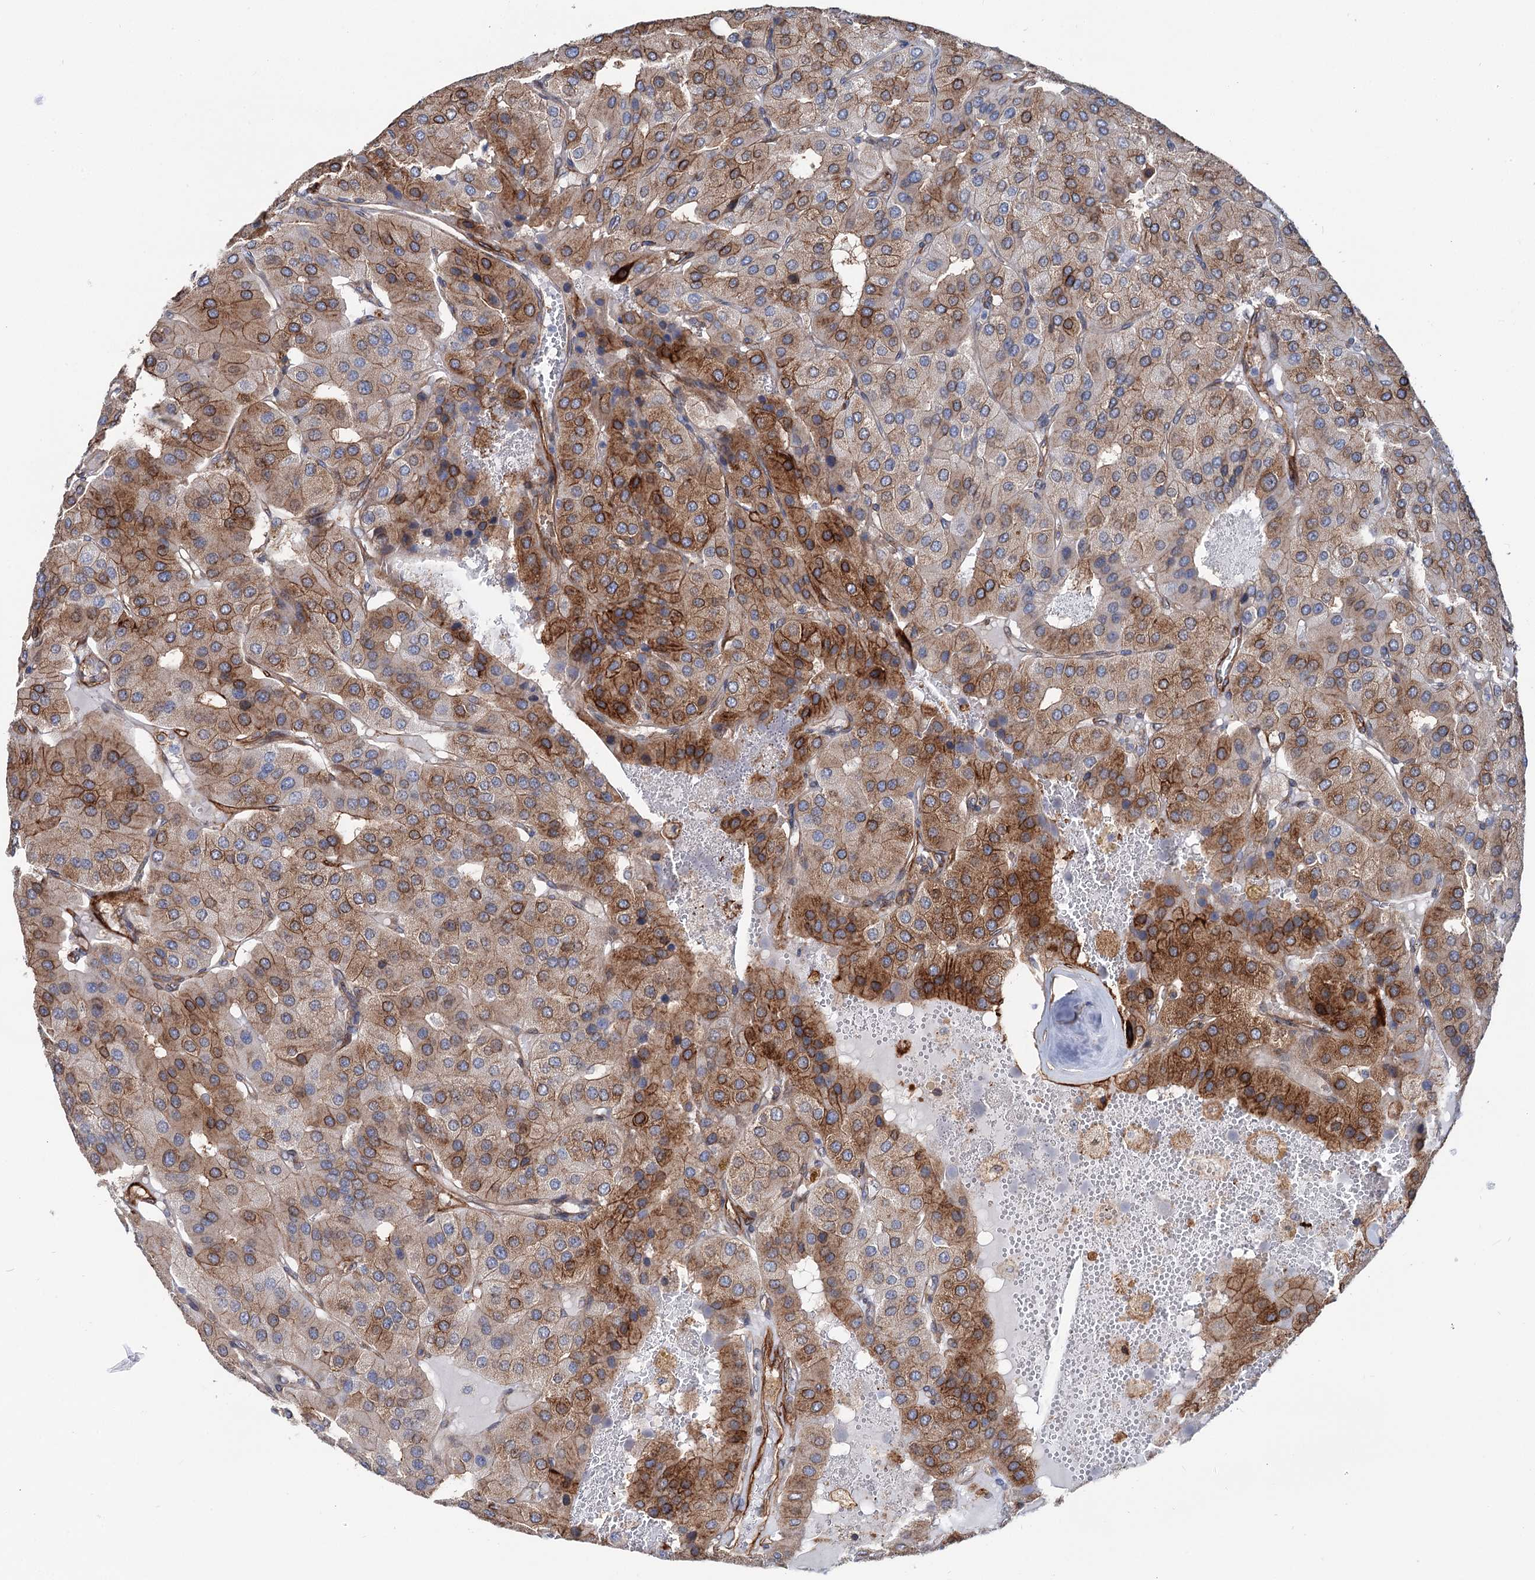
{"staining": {"intensity": "moderate", "quantity": ">75%", "location": "cytoplasmic/membranous"}, "tissue": "parathyroid gland", "cell_type": "Glandular cells", "image_type": "normal", "snomed": [{"axis": "morphology", "description": "Normal tissue, NOS"}, {"axis": "morphology", "description": "Adenoma, NOS"}, {"axis": "topography", "description": "Parathyroid gland"}], "caption": "Unremarkable parathyroid gland shows moderate cytoplasmic/membranous positivity in approximately >75% of glandular cells.", "gene": "PTDSS2", "patient": {"sex": "female", "age": 86}}